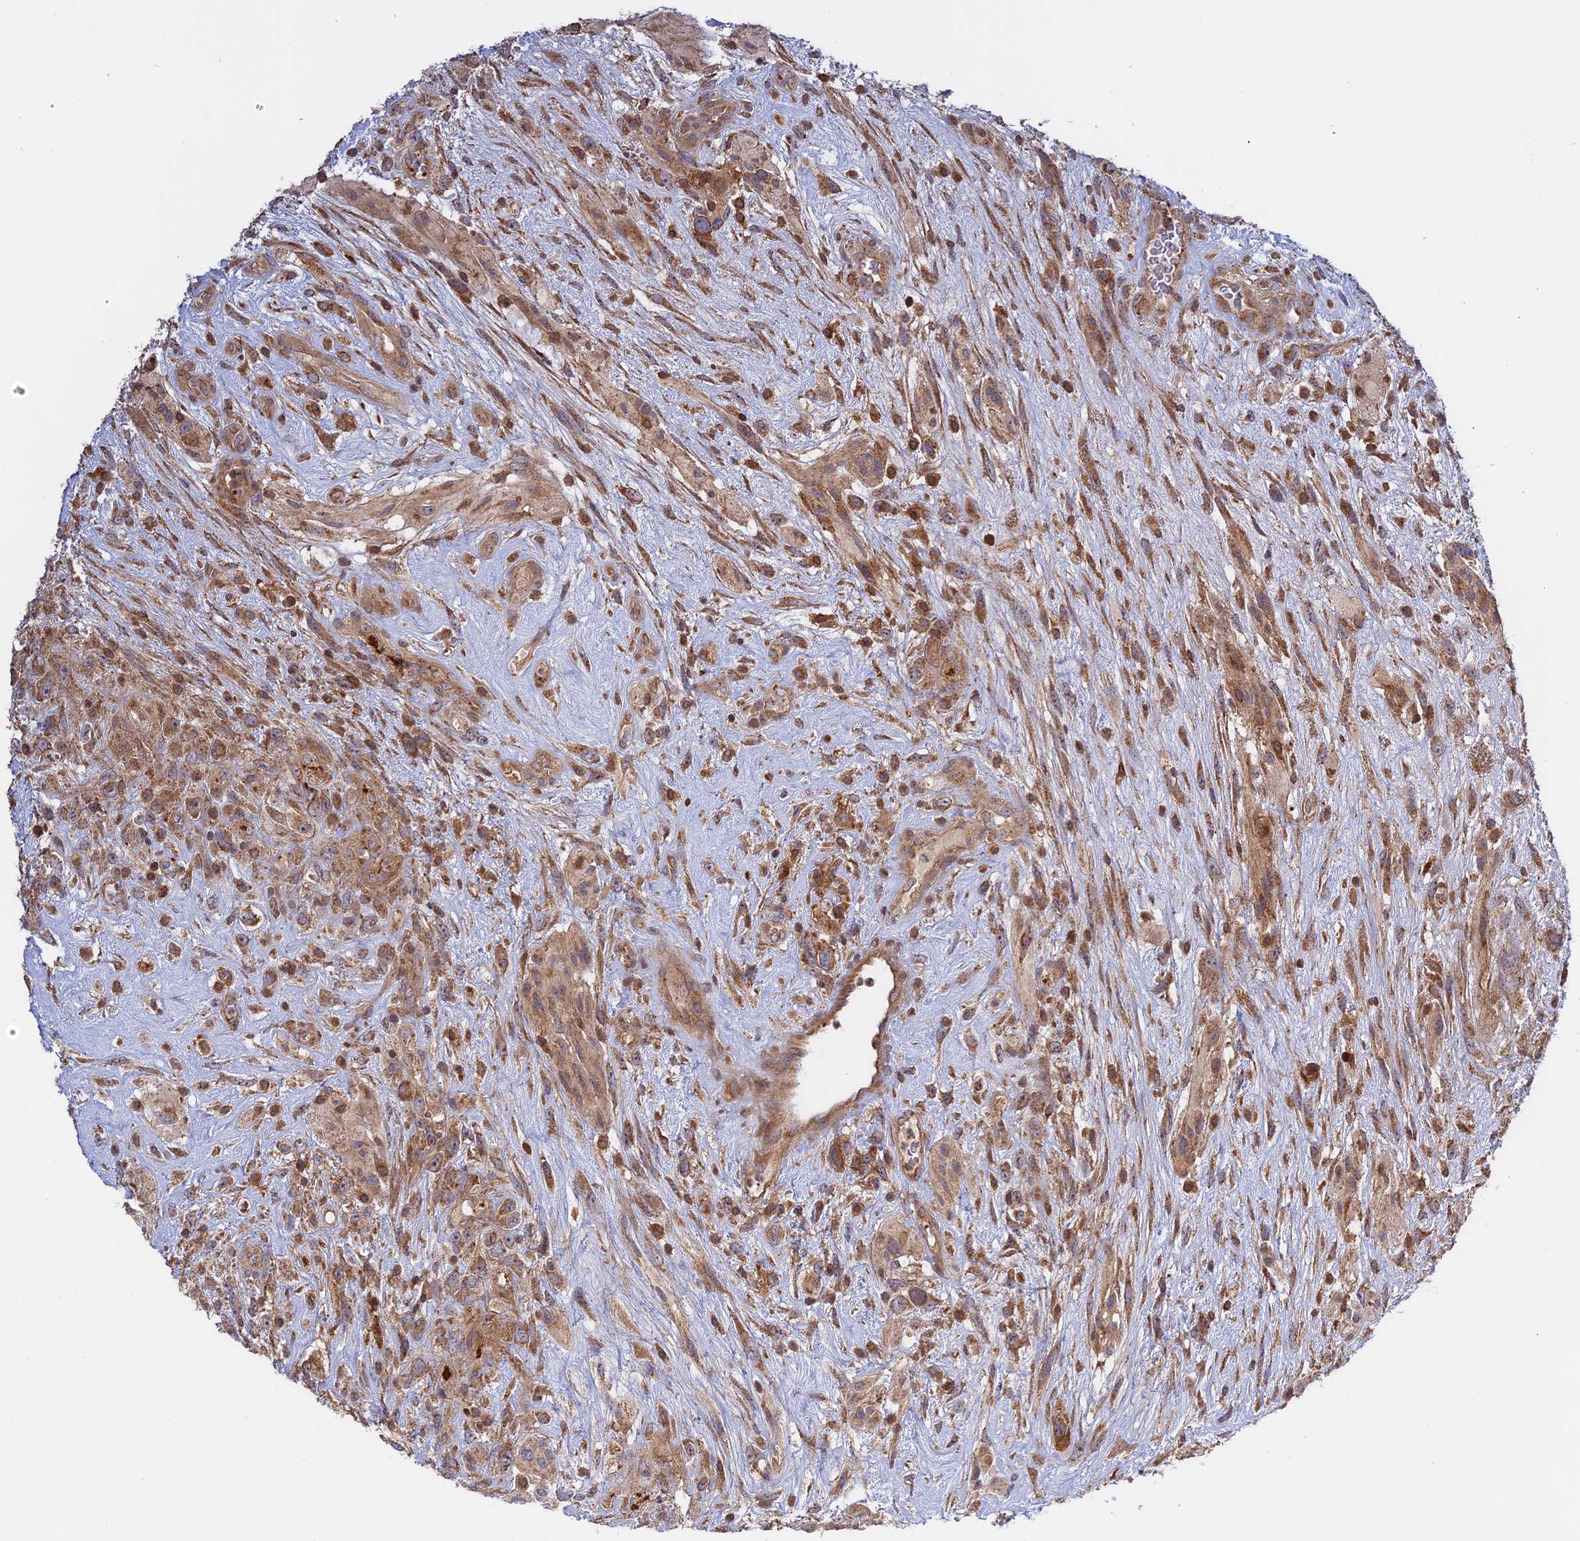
{"staining": {"intensity": "moderate", "quantity": ">75%", "location": "cytoplasmic/membranous"}, "tissue": "glioma", "cell_type": "Tumor cells", "image_type": "cancer", "snomed": [{"axis": "morphology", "description": "Glioma, malignant, High grade"}, {"axis": "topography", "description": "Brain"}], "caption": "Moderate cytoplasmic/membranous expression for a protein is present in approximately >75% of tumor cells of malignant high-grade glioma using immunohistochemistry.", "gene": "IL21R", "patient": {"sex": "male", "age": 61}}